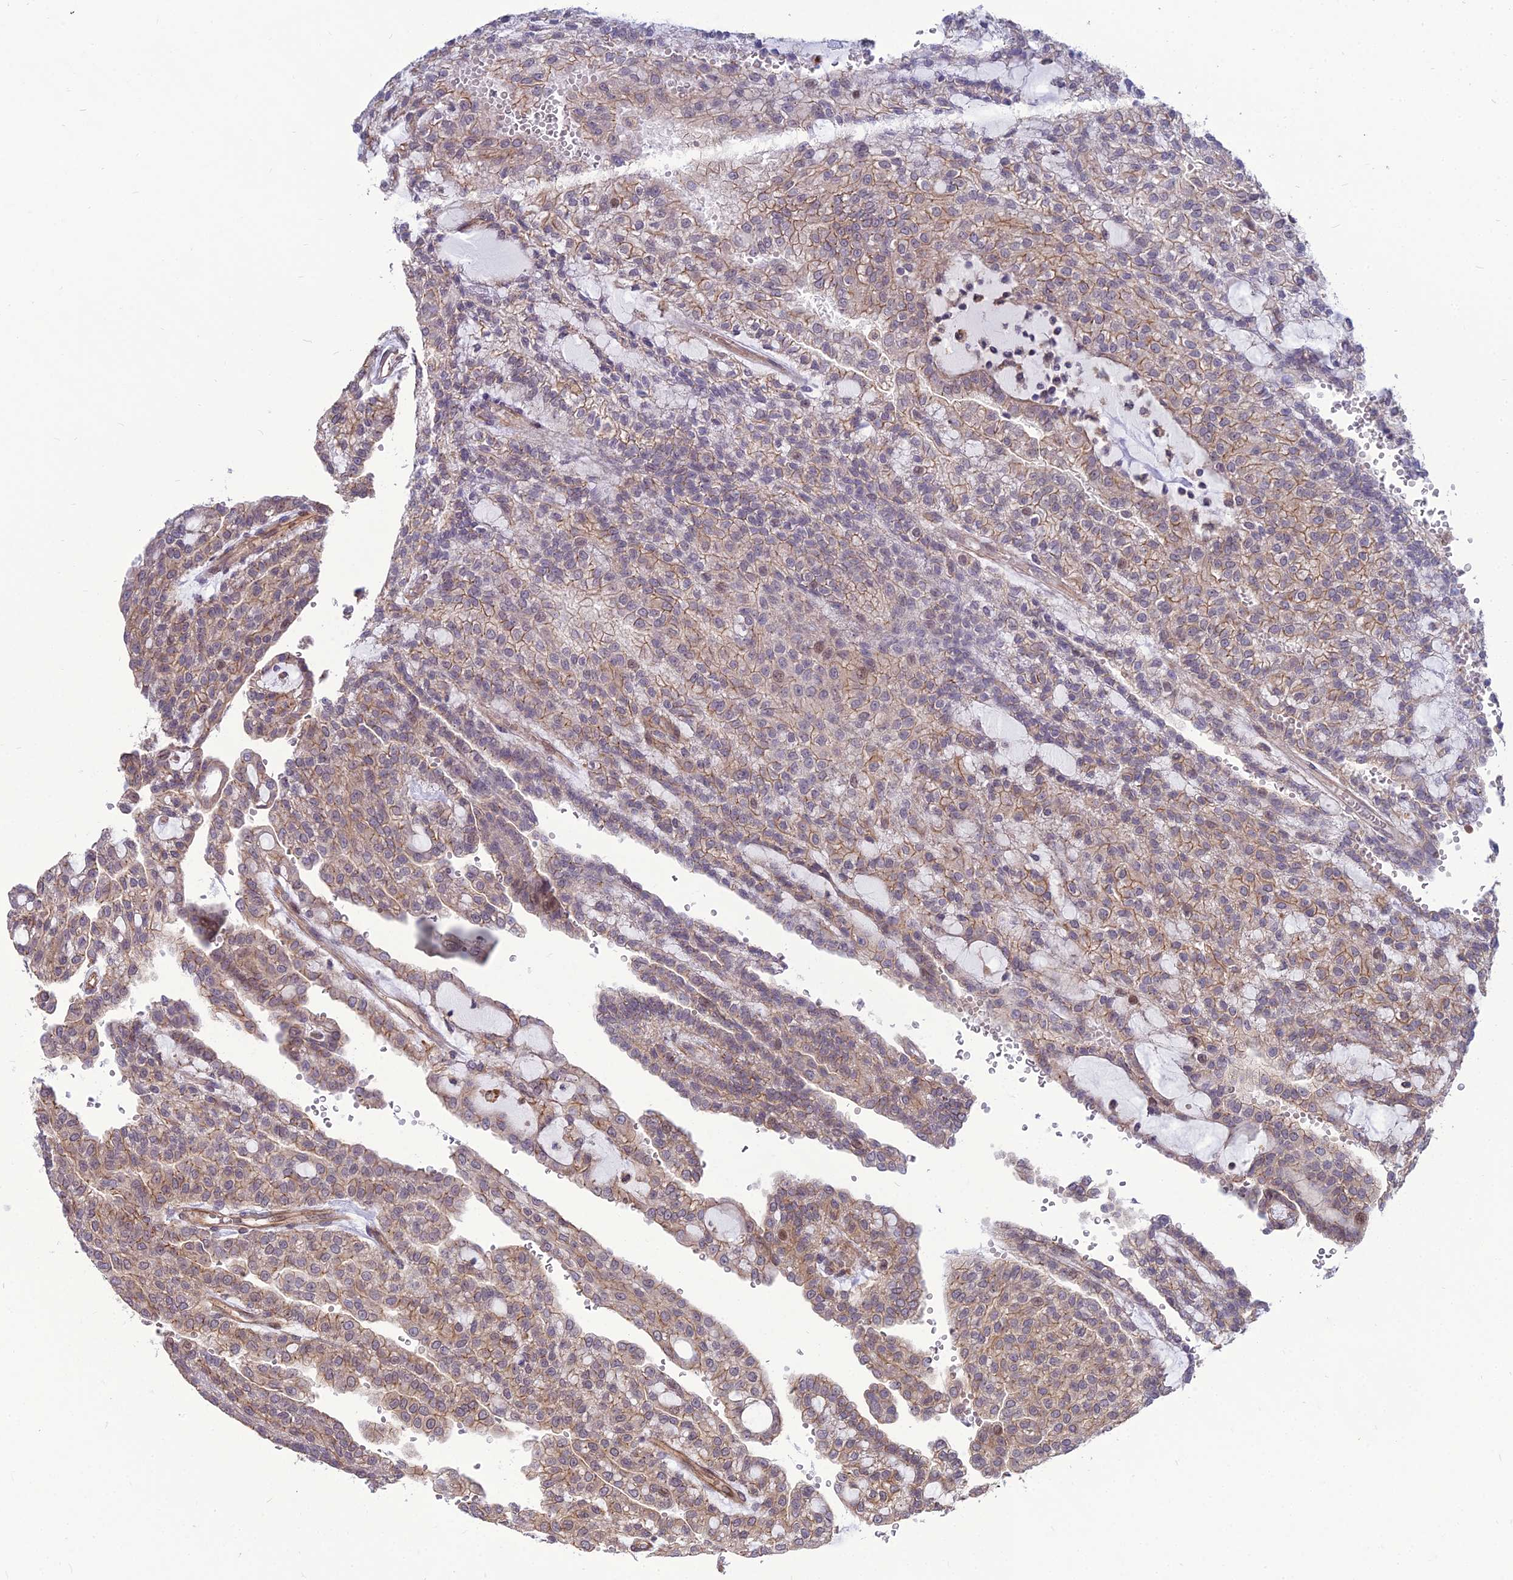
{"staining": {"intensity": "moderate", "quantity": "25%-75%", "location": "cytoplasmic/membranous,nuclear"}, "tissue": "renal cancer", "cell_type": "Tumor cells", "image_type": "cancer", "snomed": [{"axis": "morphology", "description": "Adenocarcinoma, NOS"}, {"axis": "topography", "description": "Kidney"}], "caption": "Adenocarcinoma (renal) tissue displays moderate cytoplasmic/membranous and nuclear expression in about 25%-75% of tumor cells The protein of interest is shown in brown color, while the nuclei are stained blue.", "gene": "TSPYL2", "patient": {"sex": "male", "age": 63}}